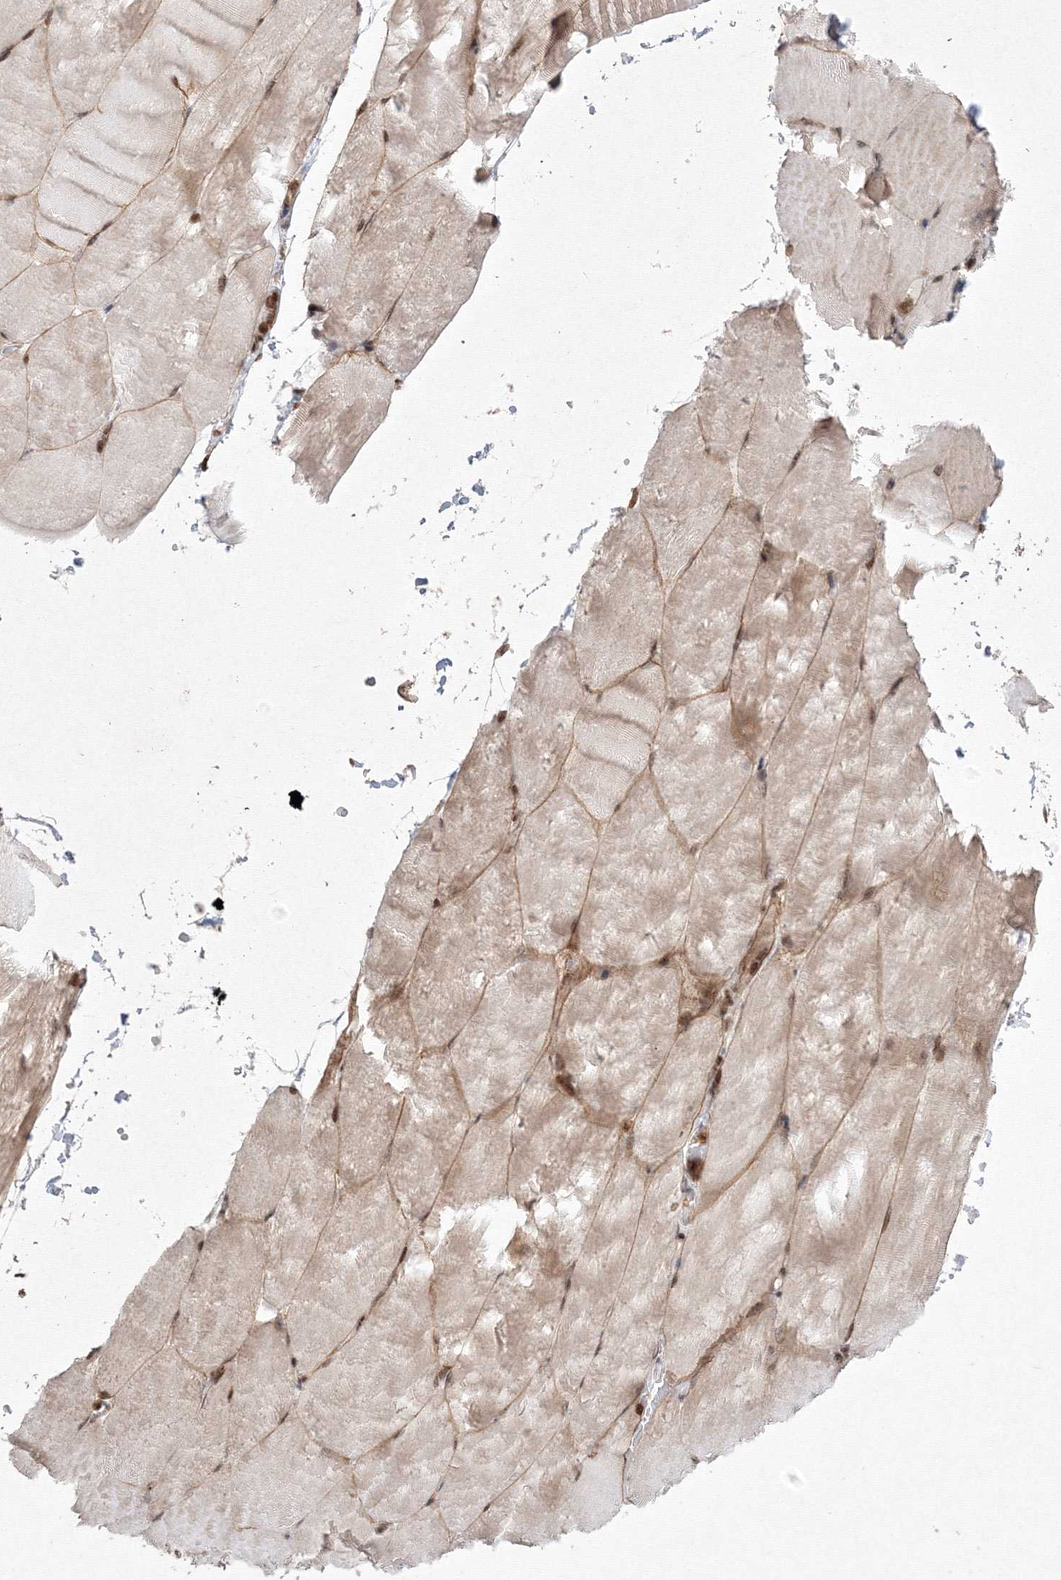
{"staining": {"intensity": "moderate", "quantity": "25%-75%", "location": "nuclear"}, "tissue": "skeletal muscle", "cell_type": "Myocytes", "image_type": "normal", "snomed": [{"axis": "morphology", "description": "Normal tissue, NOS"}, {"axis": "topography", "description": "Skeletal muscle"}, {"axis": "topography", "description": "Parathyroid gland"}], "caption": "Immunohistochemistry micrograph of unremarkable skeletal muscle stained for a protein (brown), which exhibits medium levels of moderate nuclear positivity in approximately 25%-75% of myocytes.", "gene": "MKRN2", "patient": {"sex": "female", "age": 37}}